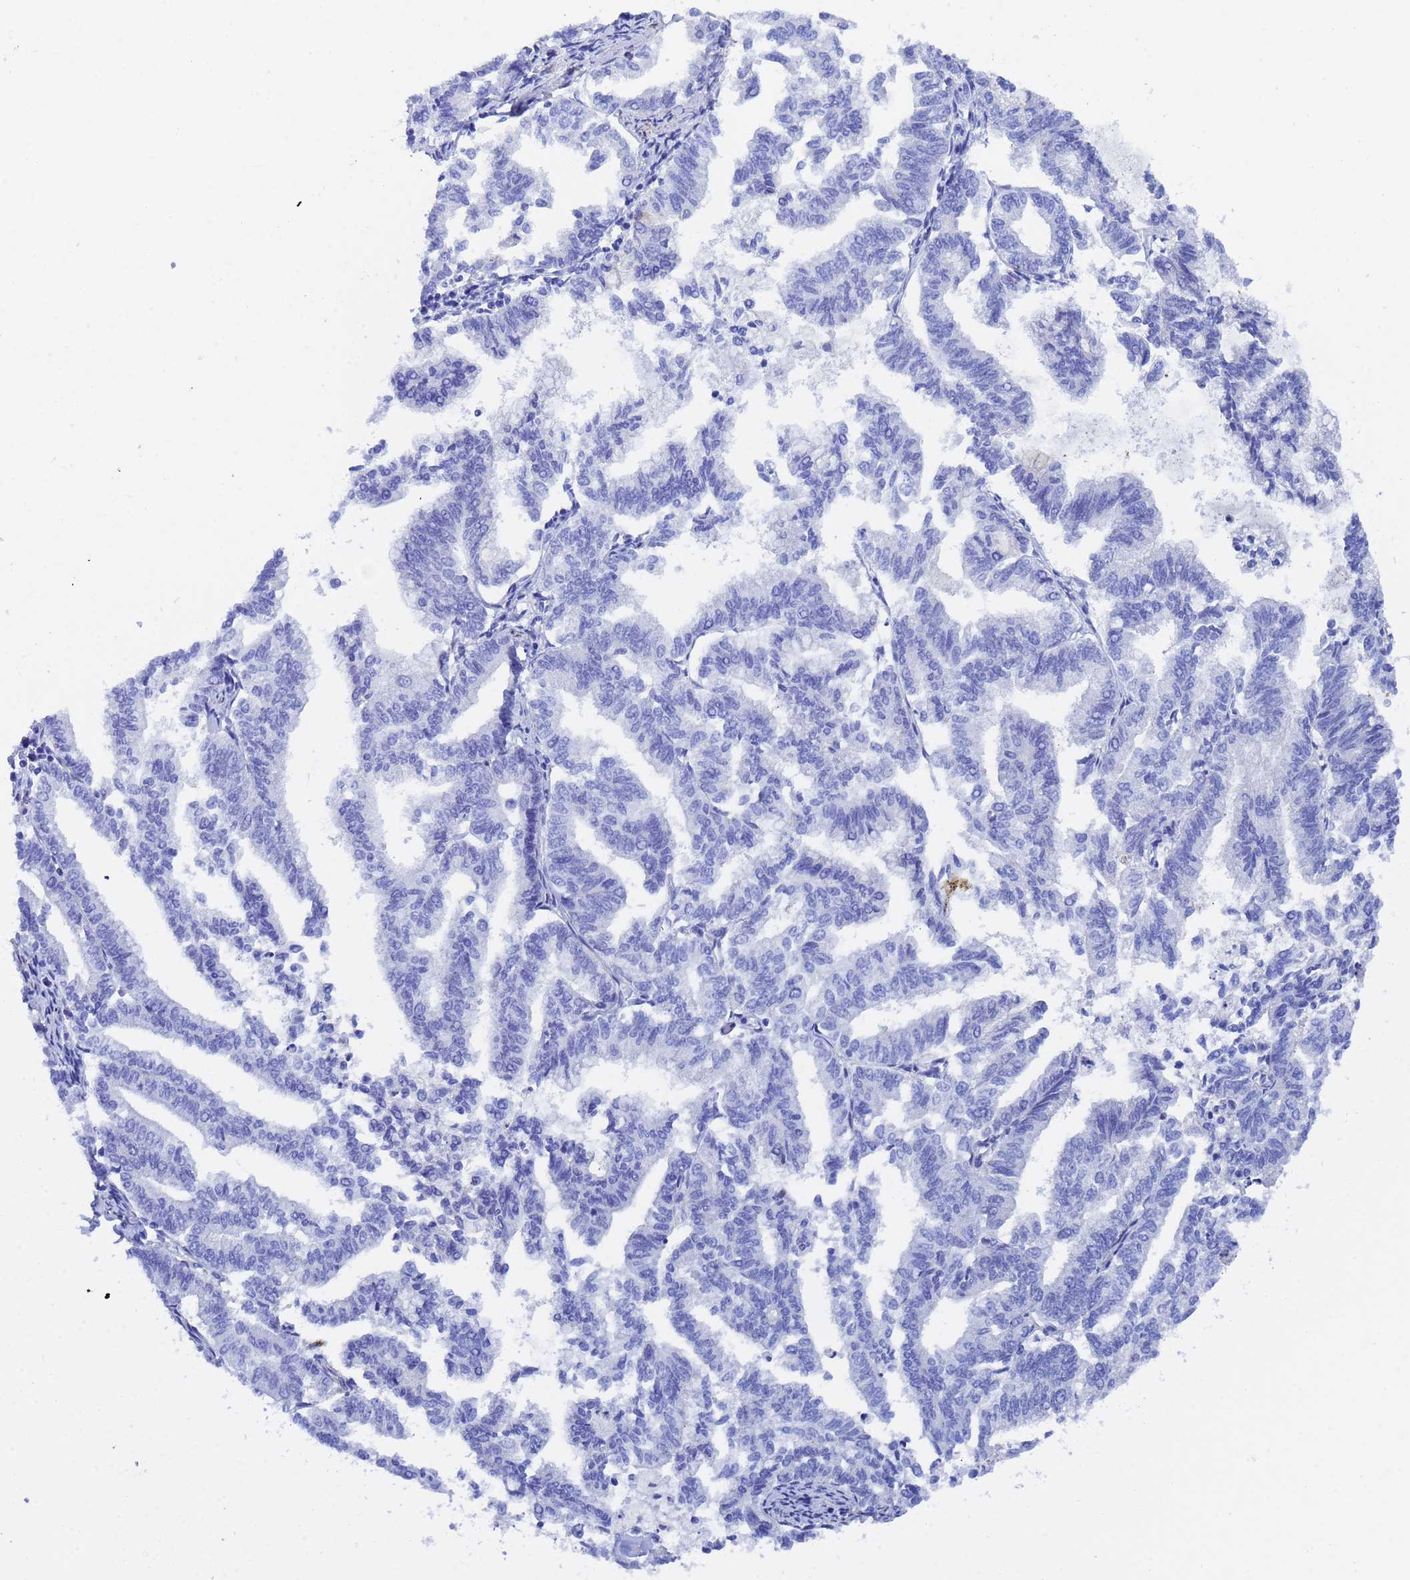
{"staining": {"intensity": "negative", "quantity": "none", "location": "none"}, "tissue": "endometrial cancer", "cell_type": "Tumor cells", "image_type": "cancer", "snomed": [{"axis": "morphology", "description": "Adenocarcinoma, NOS"}, {"axis": "topography", "description": "Endometrium"}], "caption": "The micrograph shows no staining of tumor cells in endometrial cancer (adenocarcinoma). (Brightfield microscopy of DAB IHC at high magnification).", "gene": "CST4", "patient": {"sex": "female", "age": 79}}